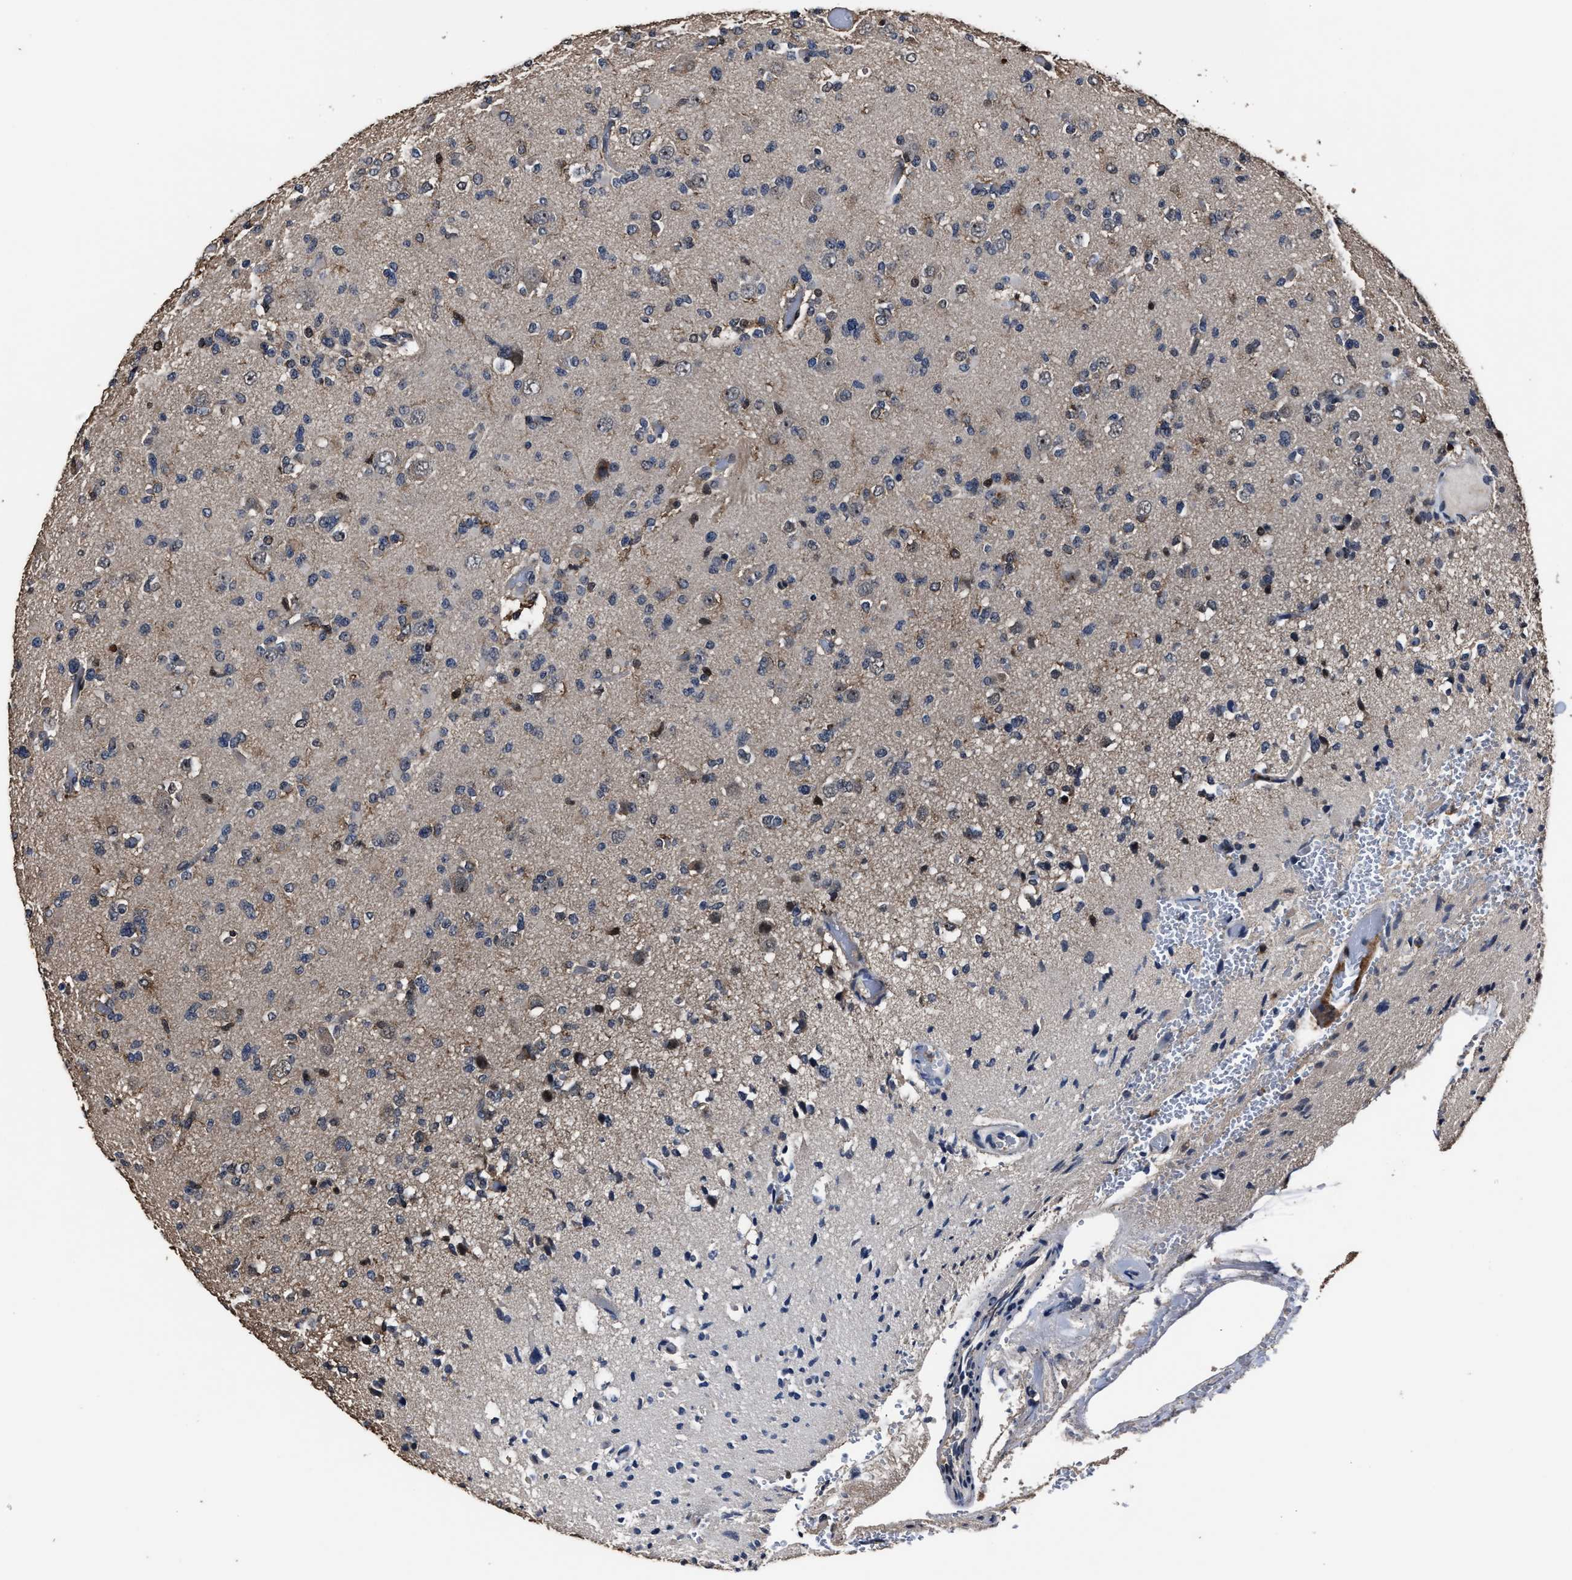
{"staining": {"intensity": "weak", "quantity": "<25%", "location": "nuclear"}, "tissue": "glioma", "cell_type": "Tumor cells", "image_type": "cancer", "snomed": [{"axis": "morphology", "description": "Glioma, malignant, Low grade"}, {"axis": "topography", "description": "Brain"}], "caption": "Immunohistochemistry (IHC) histopathology image of neoplastic tissue: human malignant low-grade glioma stained with DAB demonstrates no significant protein staining in tumor cells.", "gene": "RSBN1L", "patient": {"sex": "female", "age": 22}}